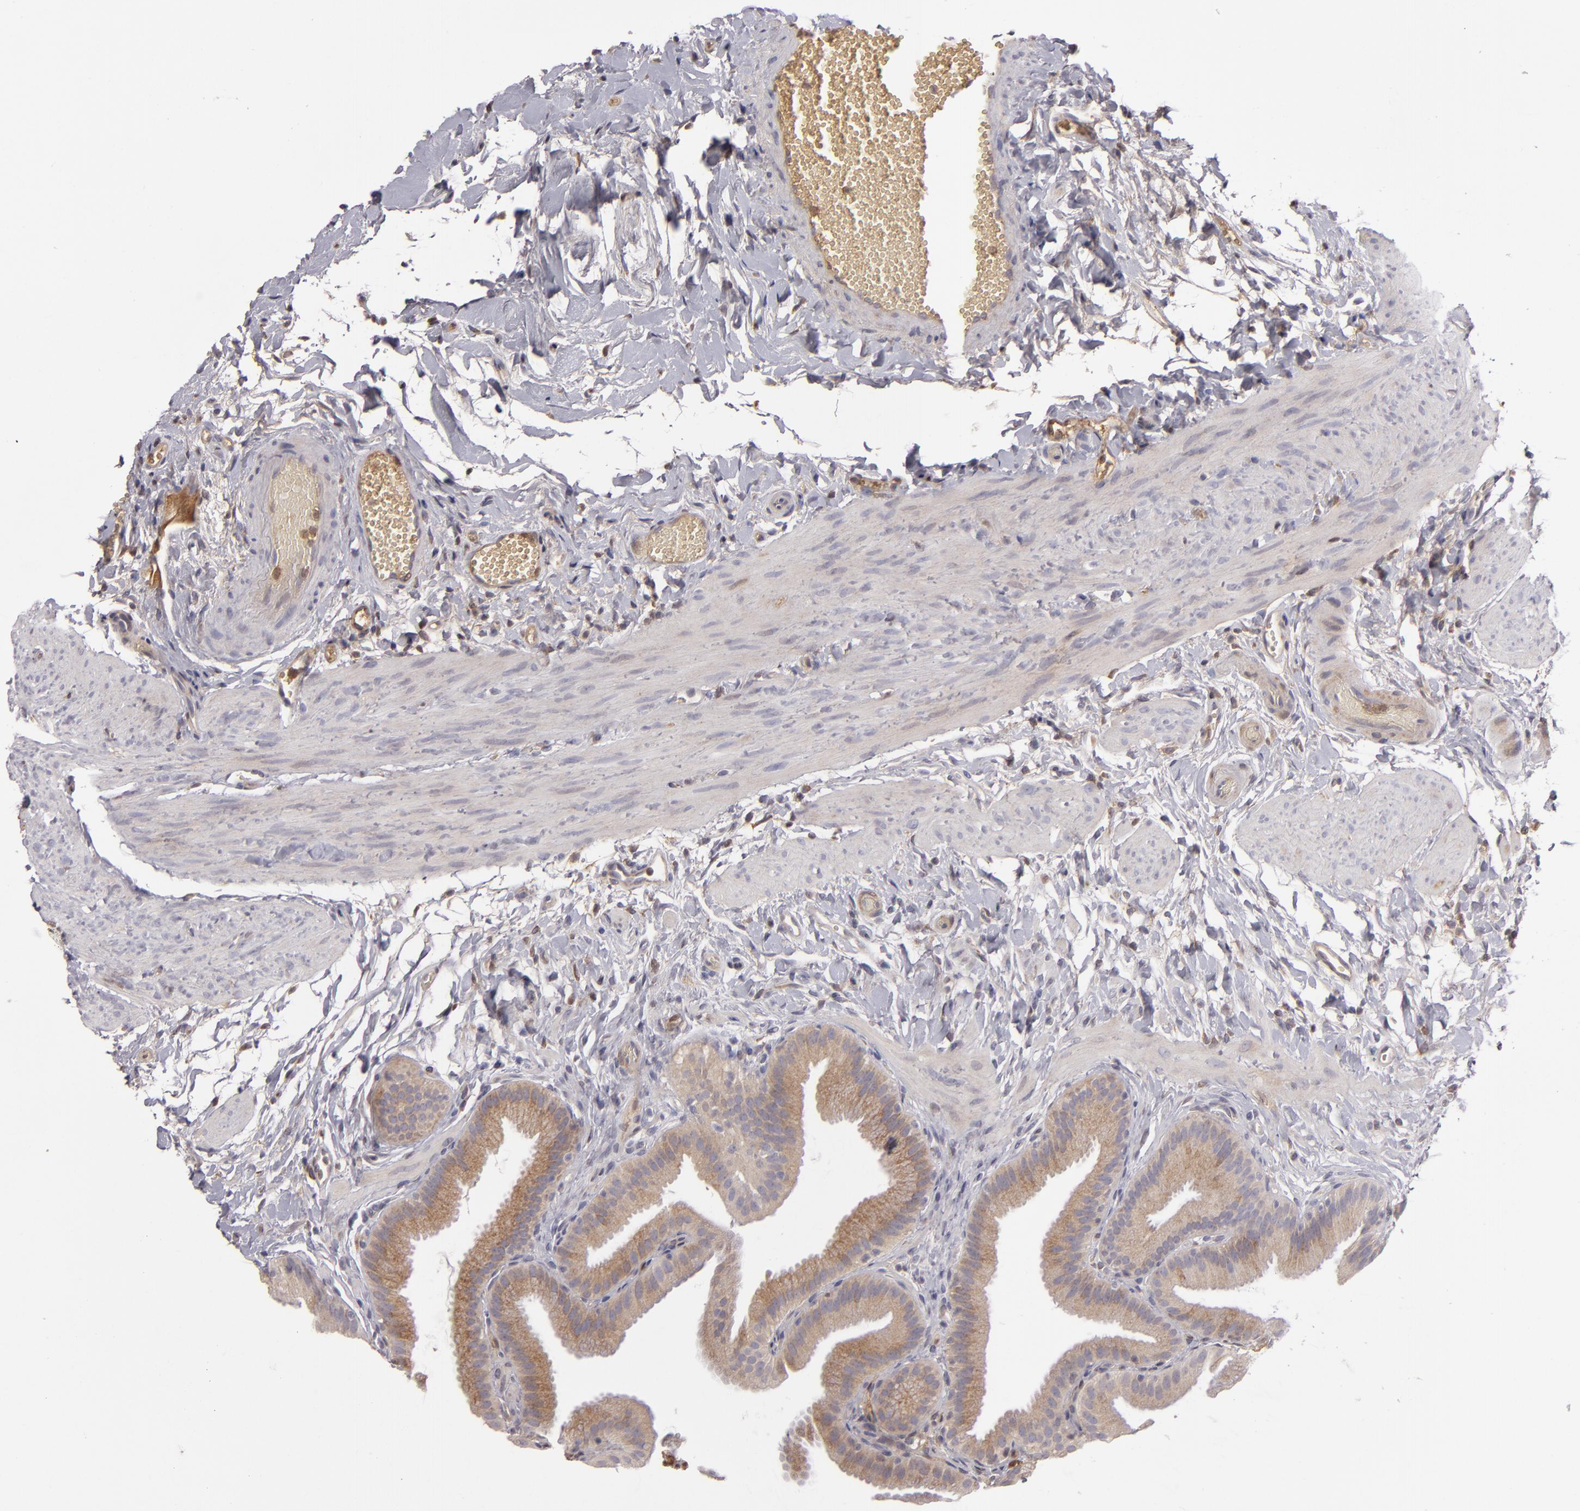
{"staining": {"intensity": "weak", "quantity": ">75%", "location": "cytoplasmic/membranous"}, "tissue": "gallbladder", "cell_type": "Glandular cells", "image_type": "normal", "snomed": [{"axis": "morphology", "description": "Normal tissue, NOS"}, {"axis": "topography", "description": "Gallbladder"}], "caption": "Immunohistochemical staining of unremarkable gallbladder displays >75% levels of weak cytoplasmic/membranous protein staining in approximately >75% of glandular cells. The protein is stained brown, and the nuclei are stained in blue (DAB (3,3'-diaminobenzidine) IHC with brightfield microscopy, high magnification).", "gene": "CFB", "patient": {"sex": "female", "age": 63}}